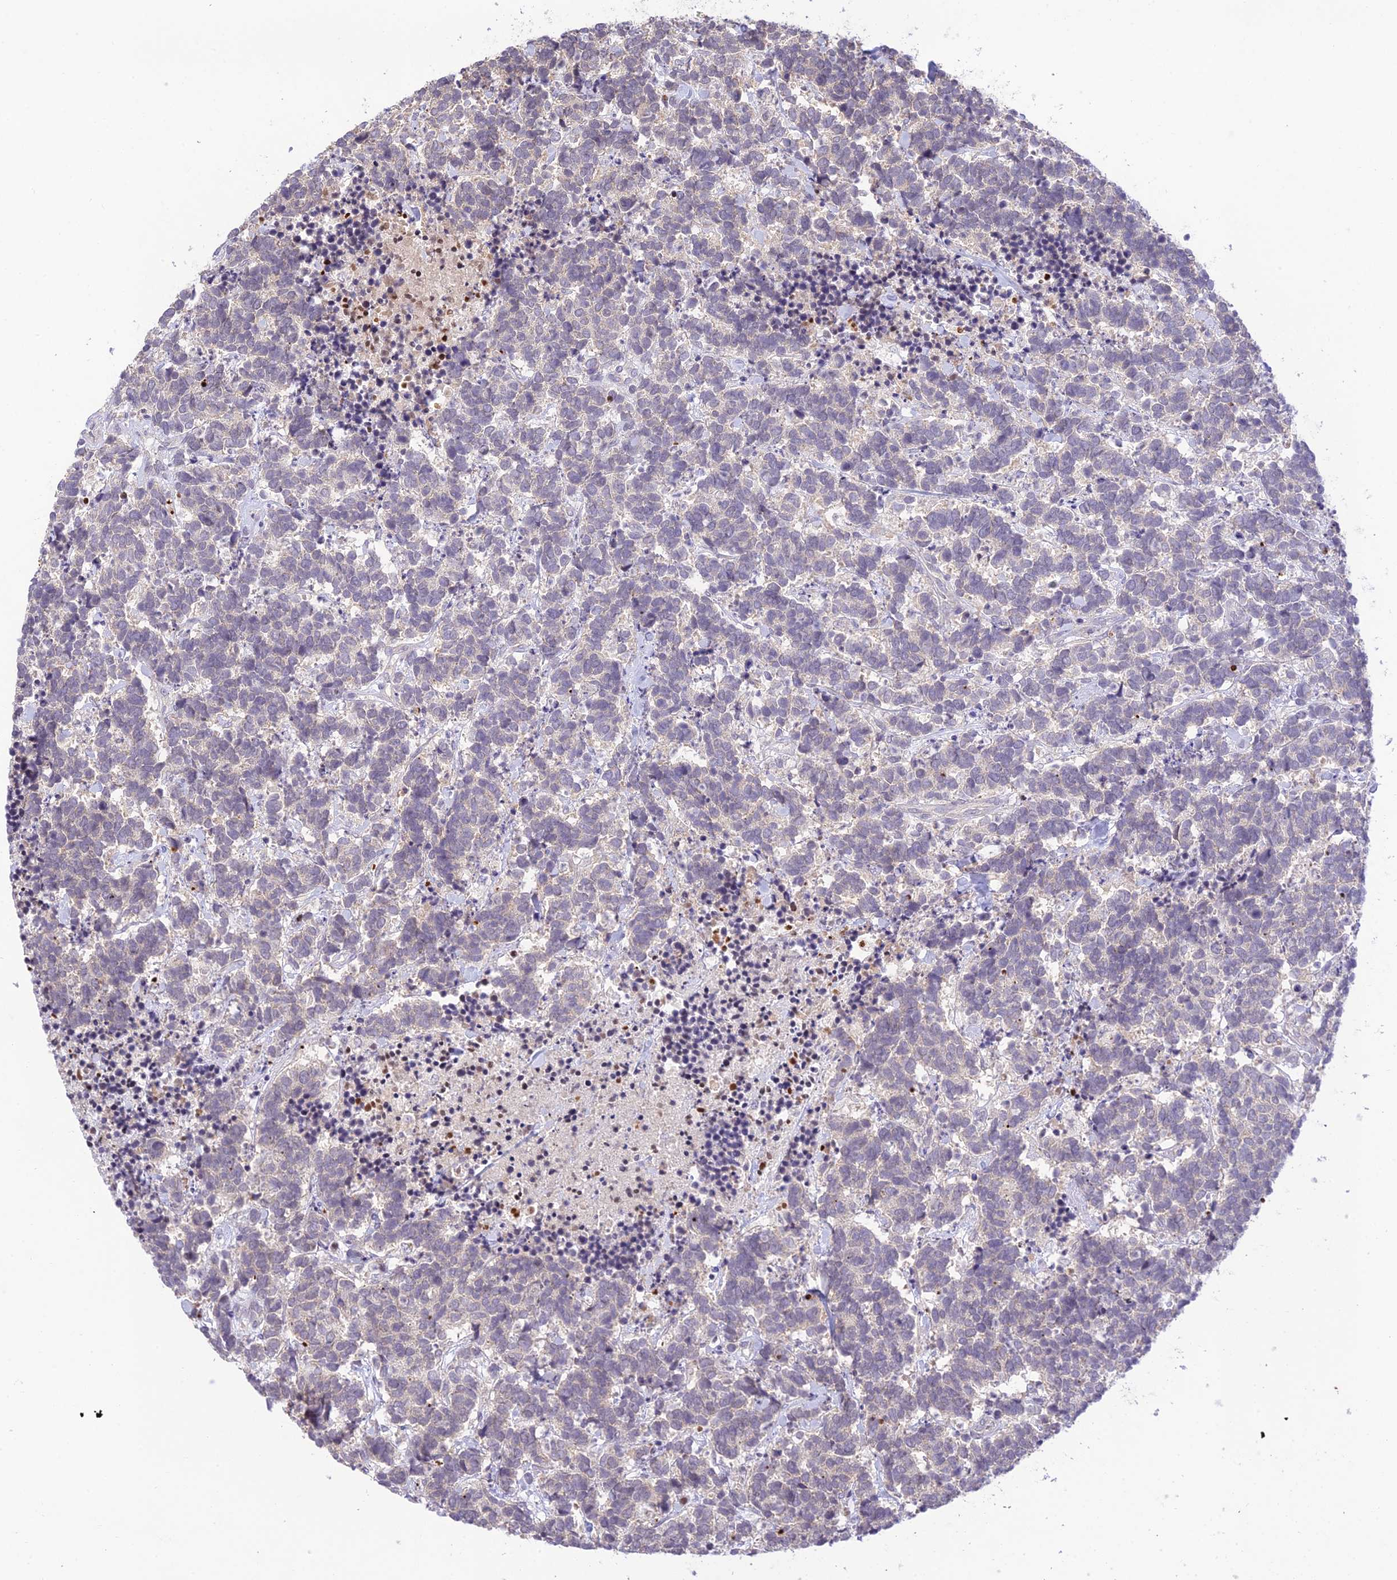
{"staining": {"intensity": "negative", "quantity": "none", "location": "none"}, "tissue": "carcinoid", "cell_type": "Tumor cells", "image_type": "cancer", "snomed": [{"axis": "morphology", "description": "Carcinoma, NOS"}, {"axis": "morphology", "description": "Carcinoid, malignant, NOS"}, {"axis": "topography", "description": "Prostate"}], "caption": "Immunohistochemical staining of human carcinoid reveals no significant positivity in tumor cells.", "gene": "TEKT1", "patient": {"sex": "male", "age": 57}}